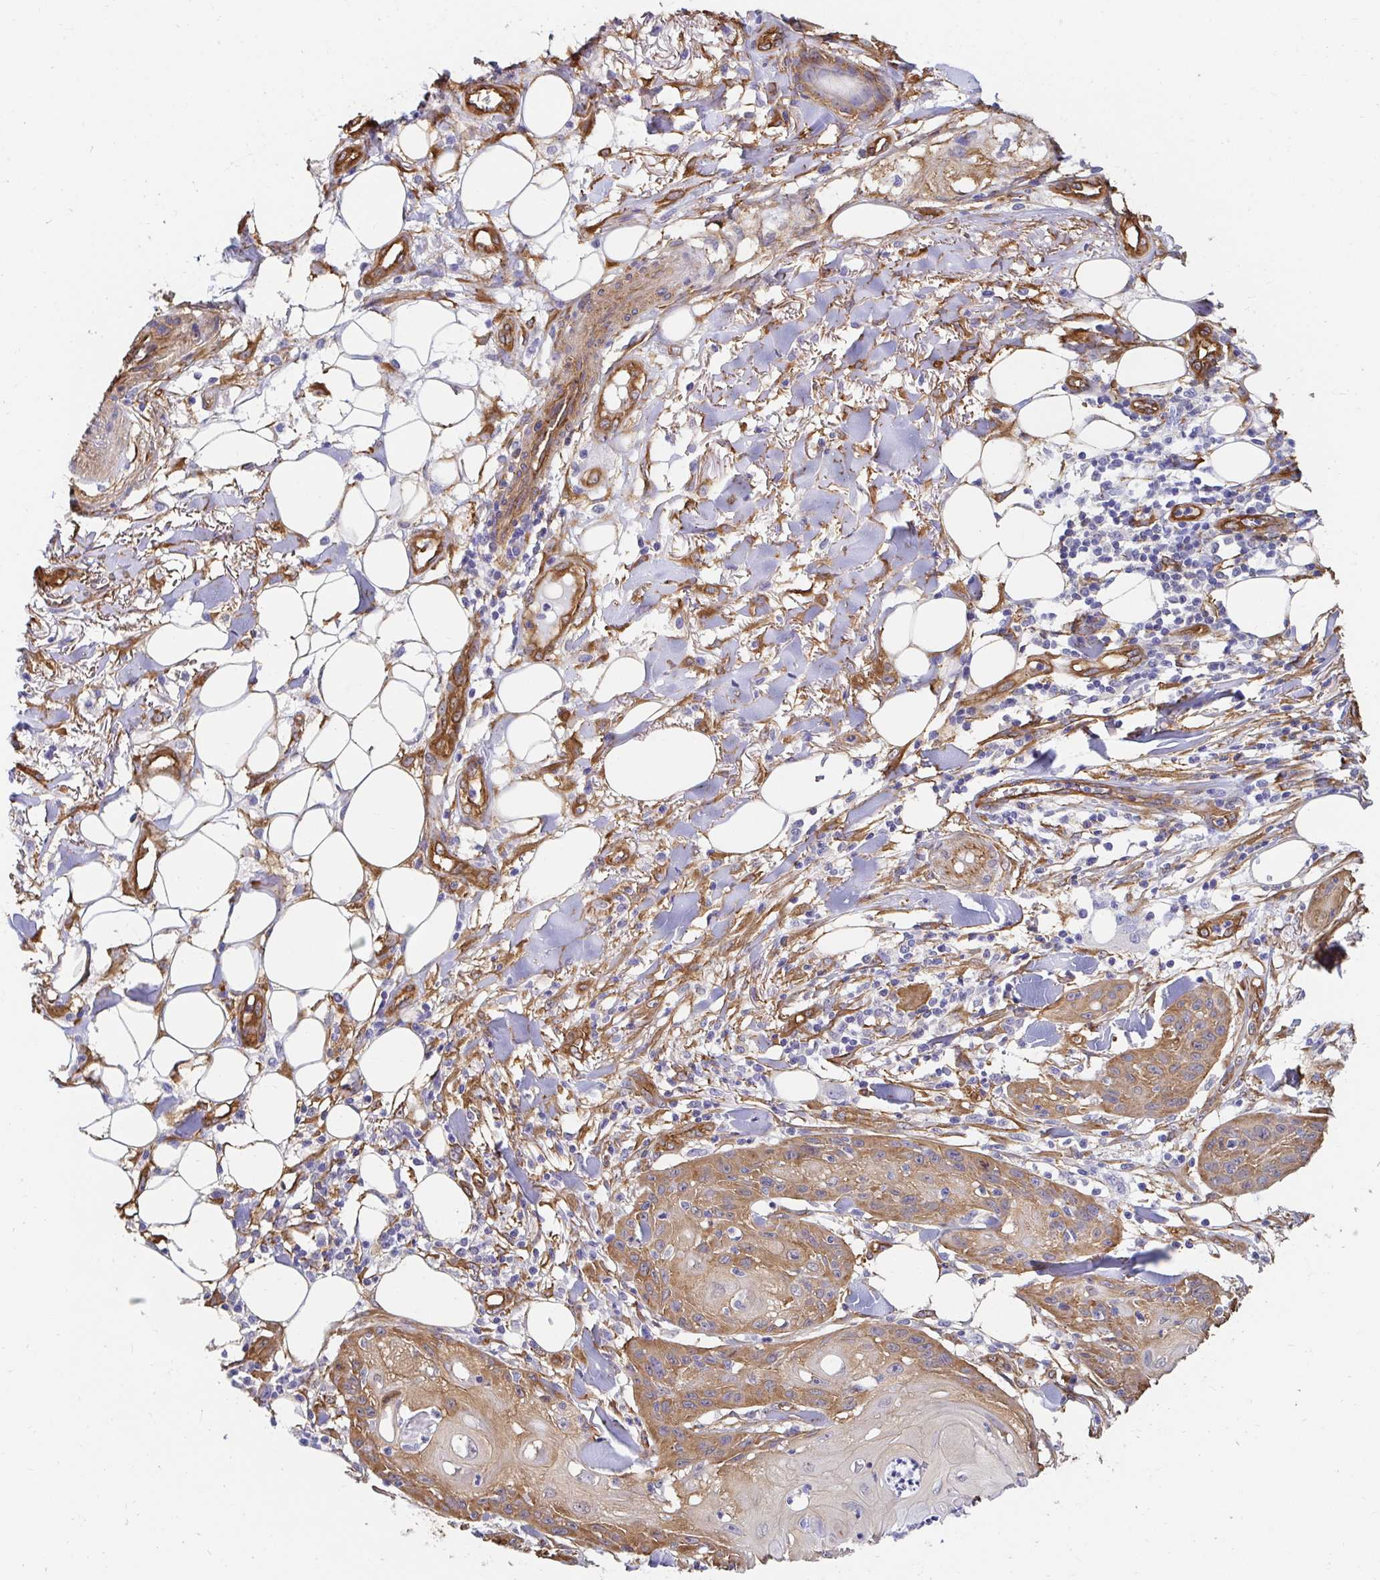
{"staining": {"intensity": "moderate", "quantity": ">75%", "location": "cytoplasmic/membranous"}, "tissue": "skin cancer", "cell_type": "Tumor cells", "image_type": "cancer", "snomed": [{"axis": "morphology", "description": "Squamous cell carcinoma, NOS"}, {"axis": "topography", "description": "Skin"}], "caption": "DAB (3,3'-diaminobenzidine) immunohistochemical staining of skin squamous cell carcinoma displays moderate cytoplasmic/membranous protein positivity in approximately >75% of tumor cells.", "gene": "CTTN", "patient": {"sex": "female", "age": 88}}